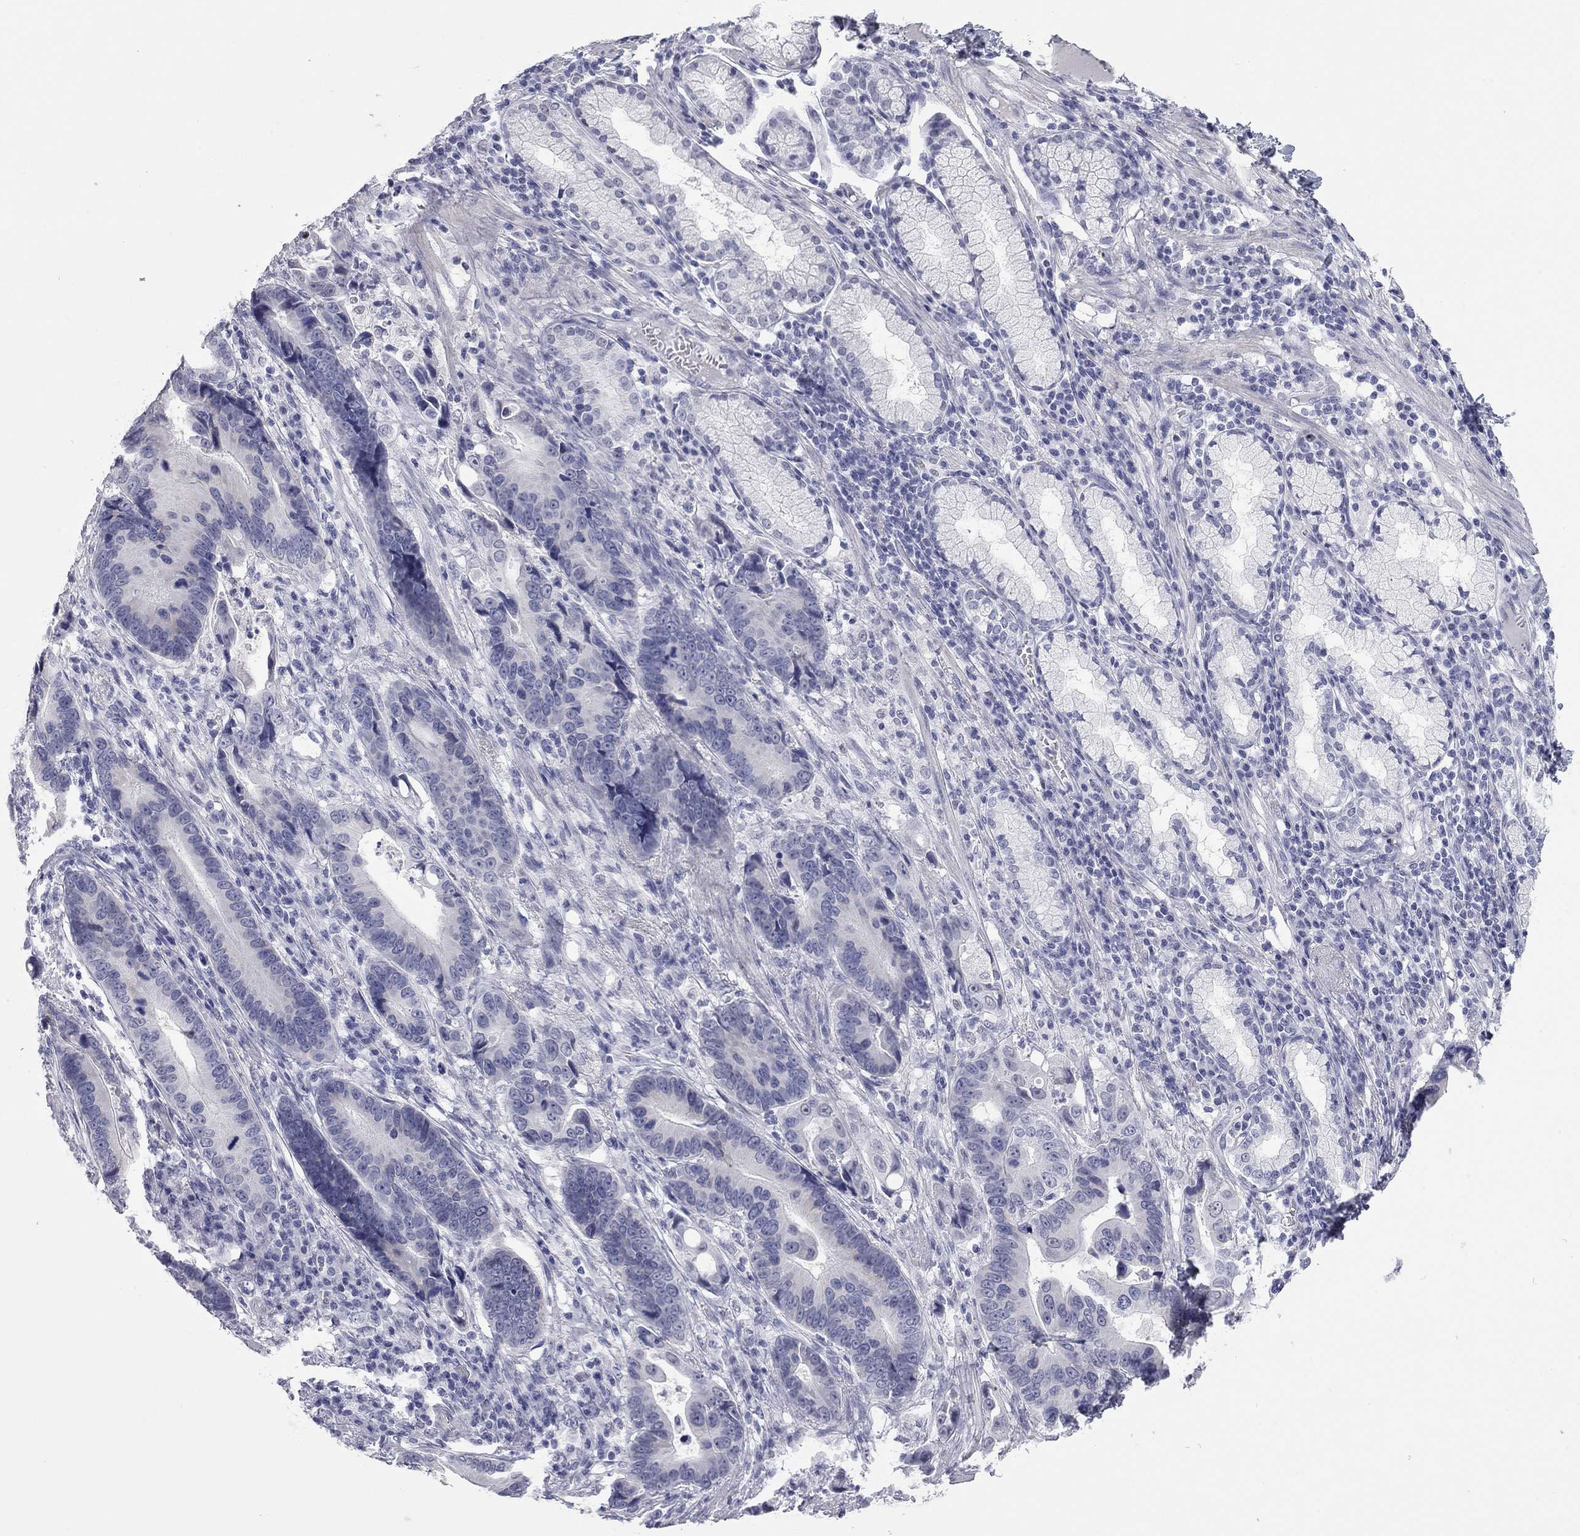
{"staining": {"intensity": "negative", "quantity": "none", "location": "none"}, "tissue": "stomach cancer", "cell_type": "Tumor cells", "image_type": "cancer", "snomed": [{"axis": "morphology", "description": "Adenocarcinoma, NOS"}, {"axis": "topography", "description": "Stomach"}], "caption": "Image shows no significant protein expression in tumor cells of adenocarcinoma (stomach).", "gene": "AK8", "patient": {"sex": "male", "age": 84}}